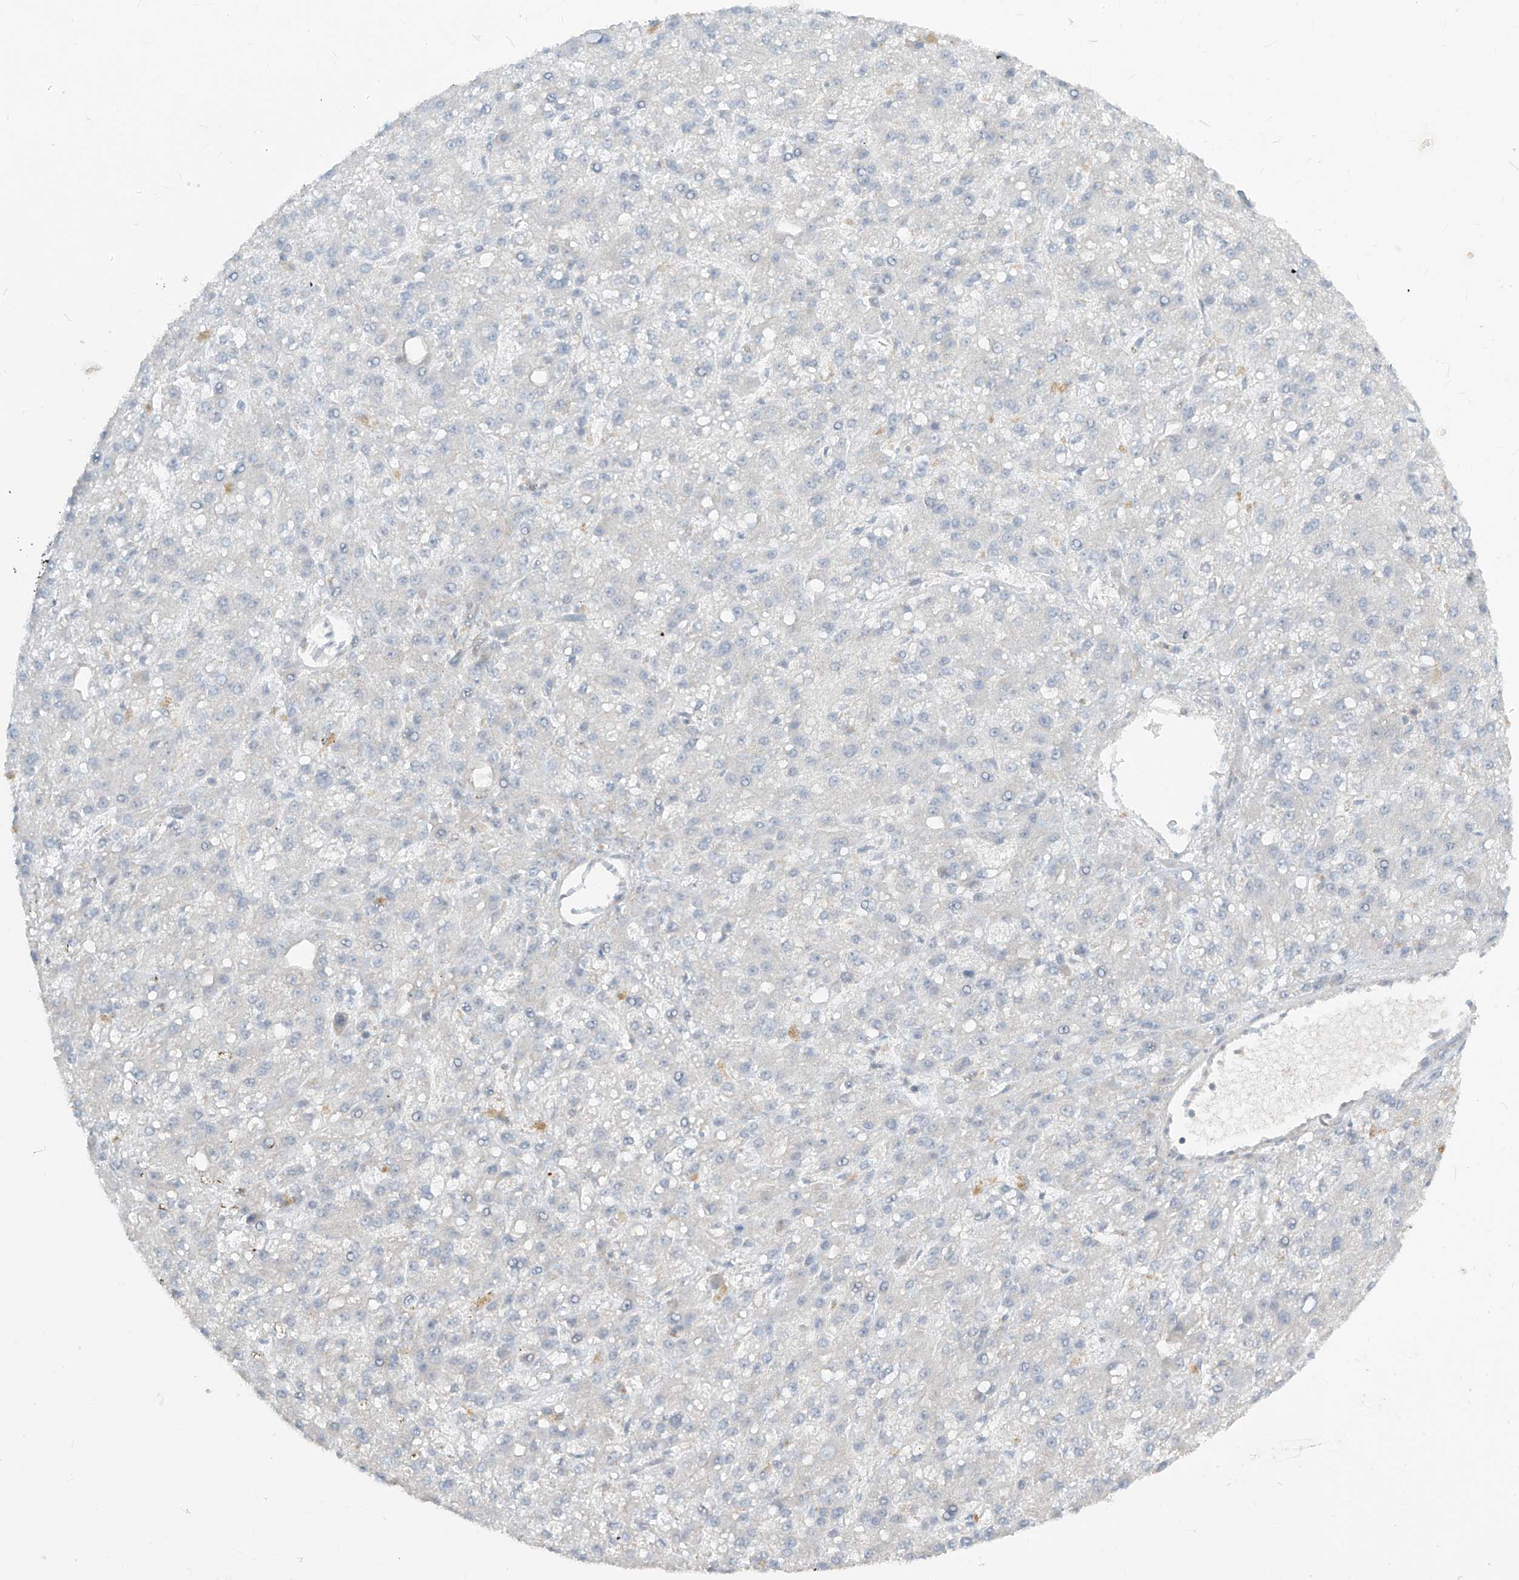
{"staining": {"intensity": "negative", "quantity": "none", "location": "none"}, "tissue": "liver cancer", "cell_type": "Tumor cells", "image_type": "cancer", "snomed": [{"axis": "morphology", "description": "Carcinoma, Hepatocellular, NOS"}, {"axis": "topography", "description": "Liver"}], "caption": "Immunohistochemistry (IHC) of liver hepatocellular carcinoma demonstrates no positivity in tumor cells.", "gene": "PARVG", "patient": {"sex": "male", "age": 67}}